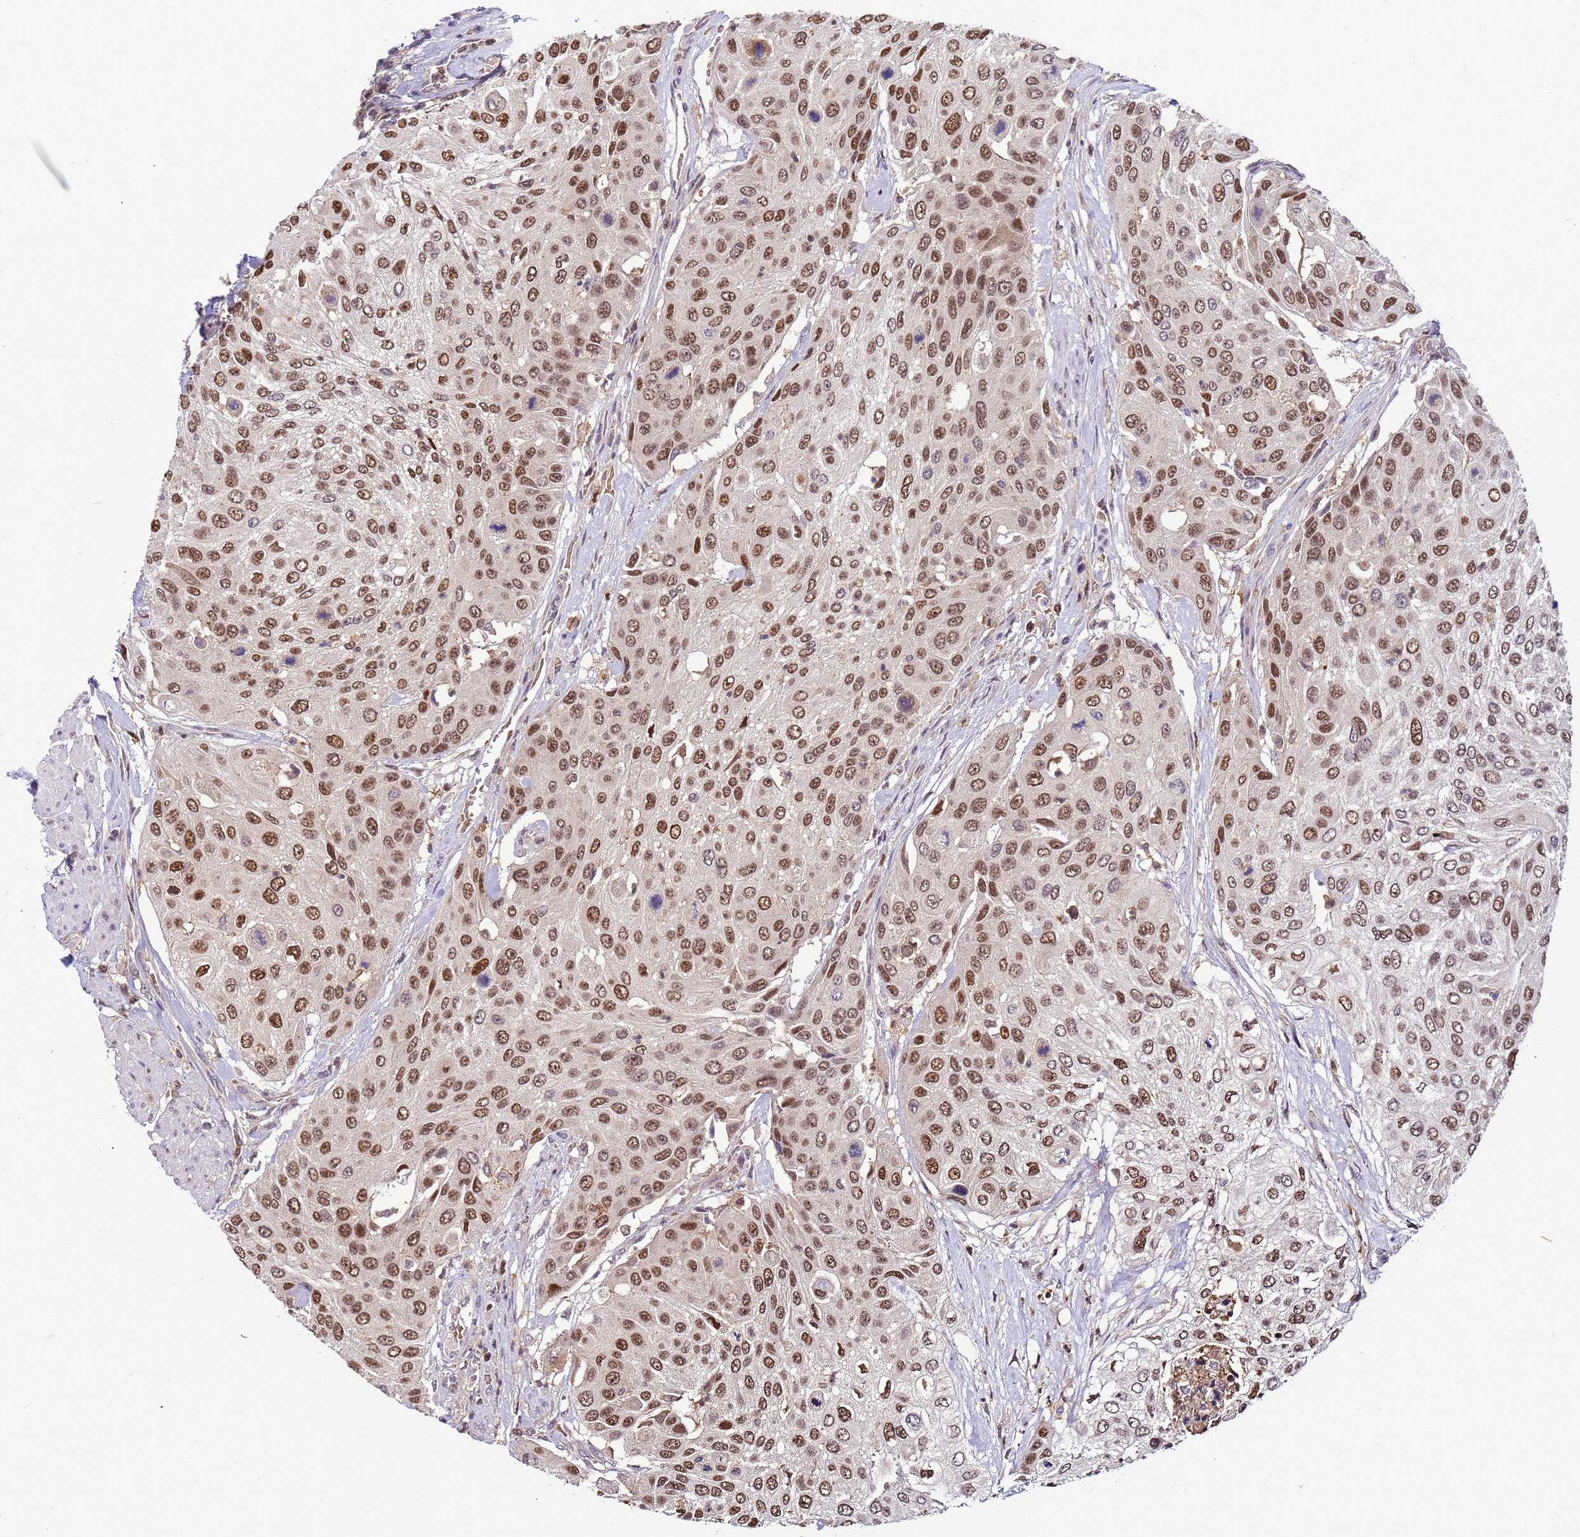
{"staining": {"intensity": "moderate", "quantity": ">75%", "location": "nuclear"}, "tissue": "urothelial cancer", "cell_type": "Tumor cells", "image_type": "cancer", "snomed": [{"axis": "morphology", "description": "Urothelial carcinoma, High grade"}, {"axis": "topography", "description": "Urinary bladder"}], "caption": "High-grade urothelial carcinoma was stained to show a protein in brown. There is medium levels of moderate nuclear expression in approximately >75% of tumor cells.", "gene": "CD53", "patient": {"sex": "female", "age": 79}}